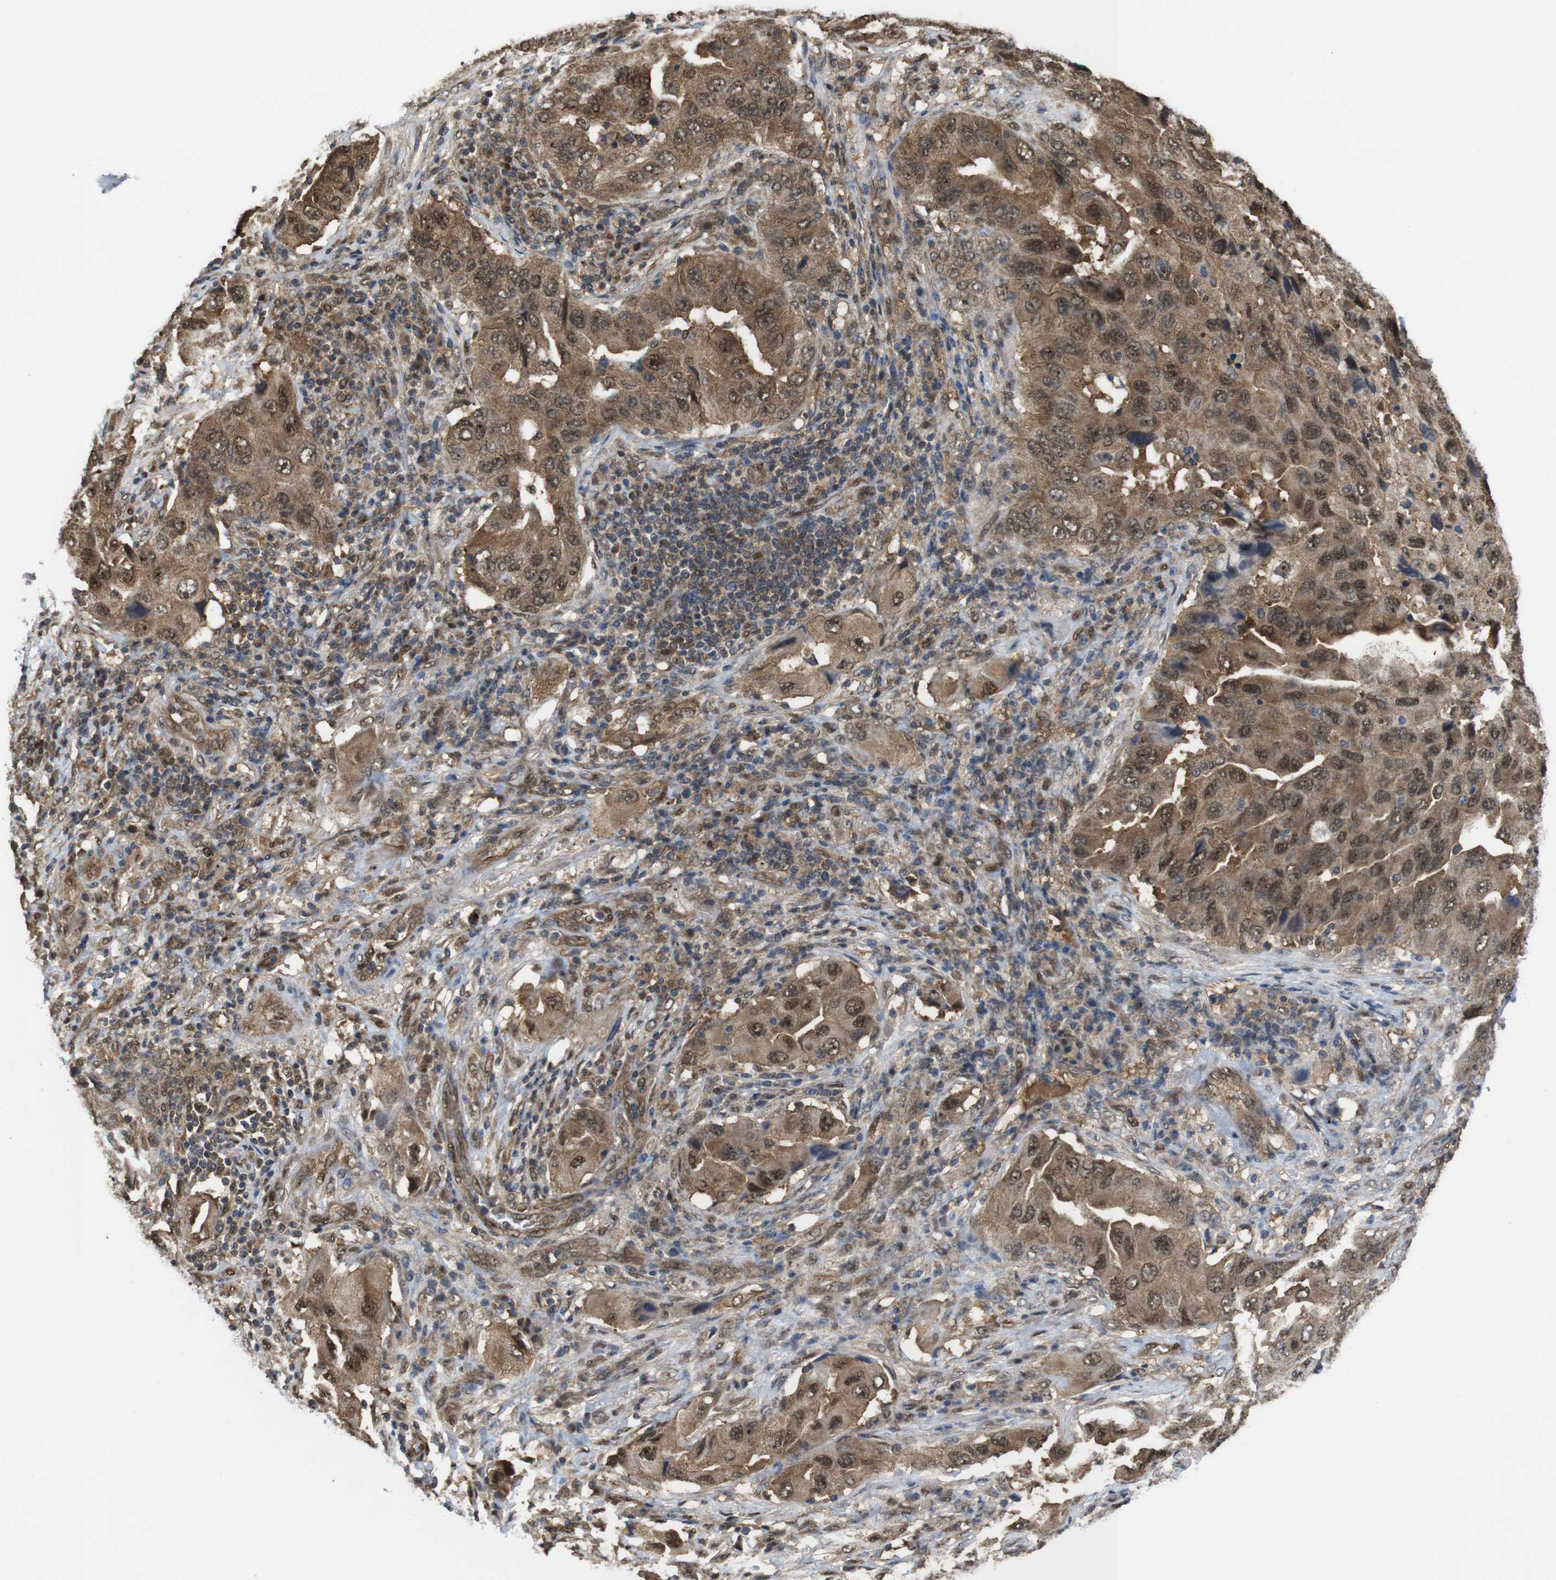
{"staining": {"intensity": "moderate", "quantity": ">75%", "location": "cytoplasmic/membranous,nuclear"}, "tissue": "lung cancer", "cell_type": "Tumor cells", "image_type": "cancer", "snomed": [{"axis": "morphology", "description": "Adenocarcinoma, NOS"}, {"axis": "topography", "description": "Lung"}], "caption": "The image shows immunohistochemical staining of lung adenocarcinoma. There is moderate cytoplasmic/membranous and nuclear expression is seen in about >75% of tumor cells. (DAB (3,3'-diaminobenzidine) = brown stain, brightfield microscopy at high magnification).", "gene": "YWHAG", "patient": {"sex": "female", "age": 65}}